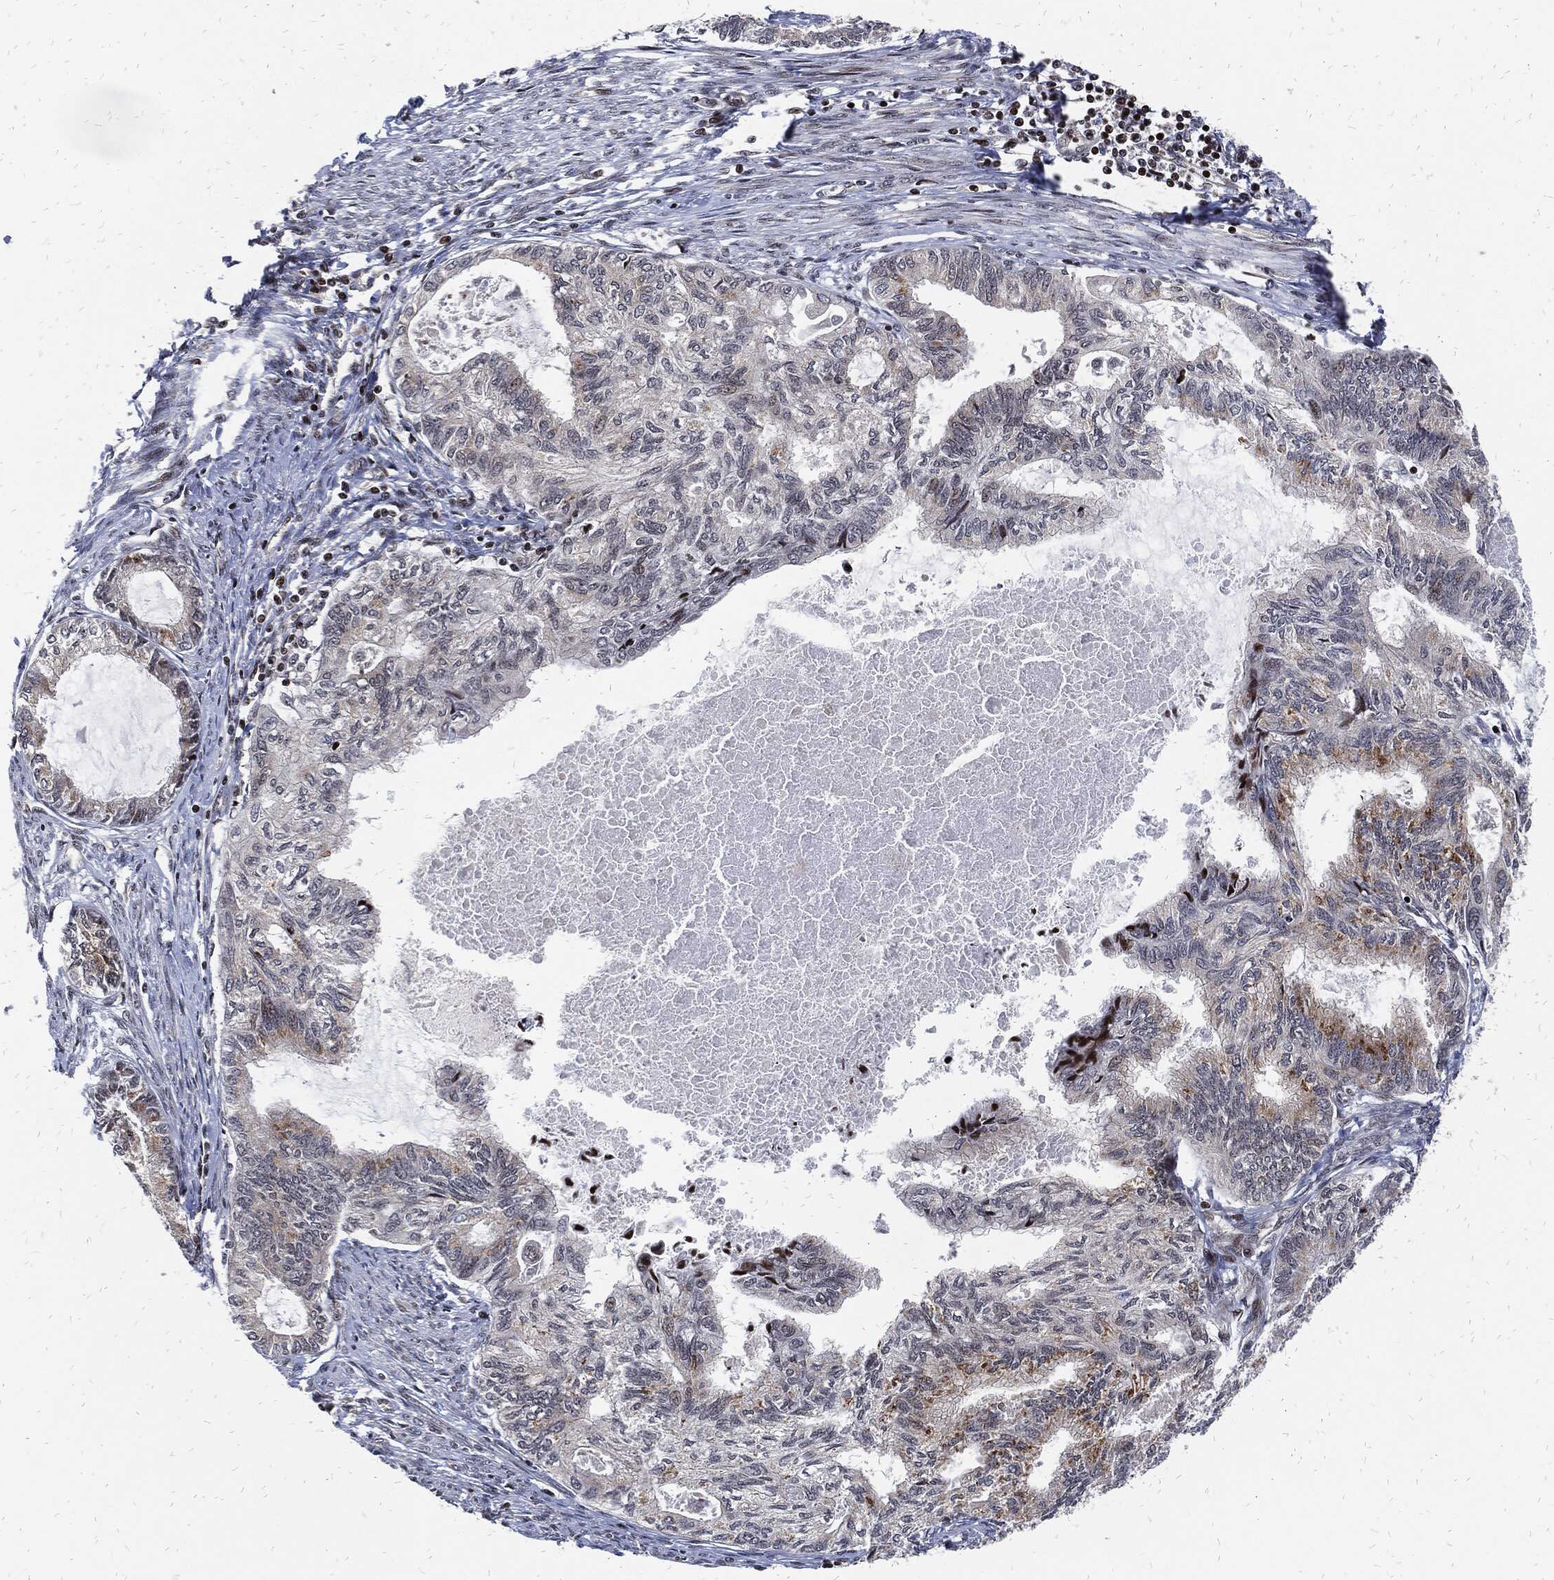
{"staining": {"intensity": "moderate", "quantity": "25%-75%", "location": "cytoplasmic/membranous"}, "tissue": "endometrial cancer", "cell_type": "Tumor cells", "image_type": "cancer", "snomed": [{"axis": "morphology", "description": "Adenocarcinoma, NOS"}, {"axis": "topography", "description": "Endometrium"}], "caption": "Protein analysis of endometrial cancer tissue shows moderate cytoplasmic/membranous expression in approximately 25%-75% of tumor cells. The staining is performed using DAB brown chromogen to label protein expression. The nuclei are counter-stained blue using hematoxylin.", "gene": "ZNF775", "patient": {"sex": "female", "age": 86}}